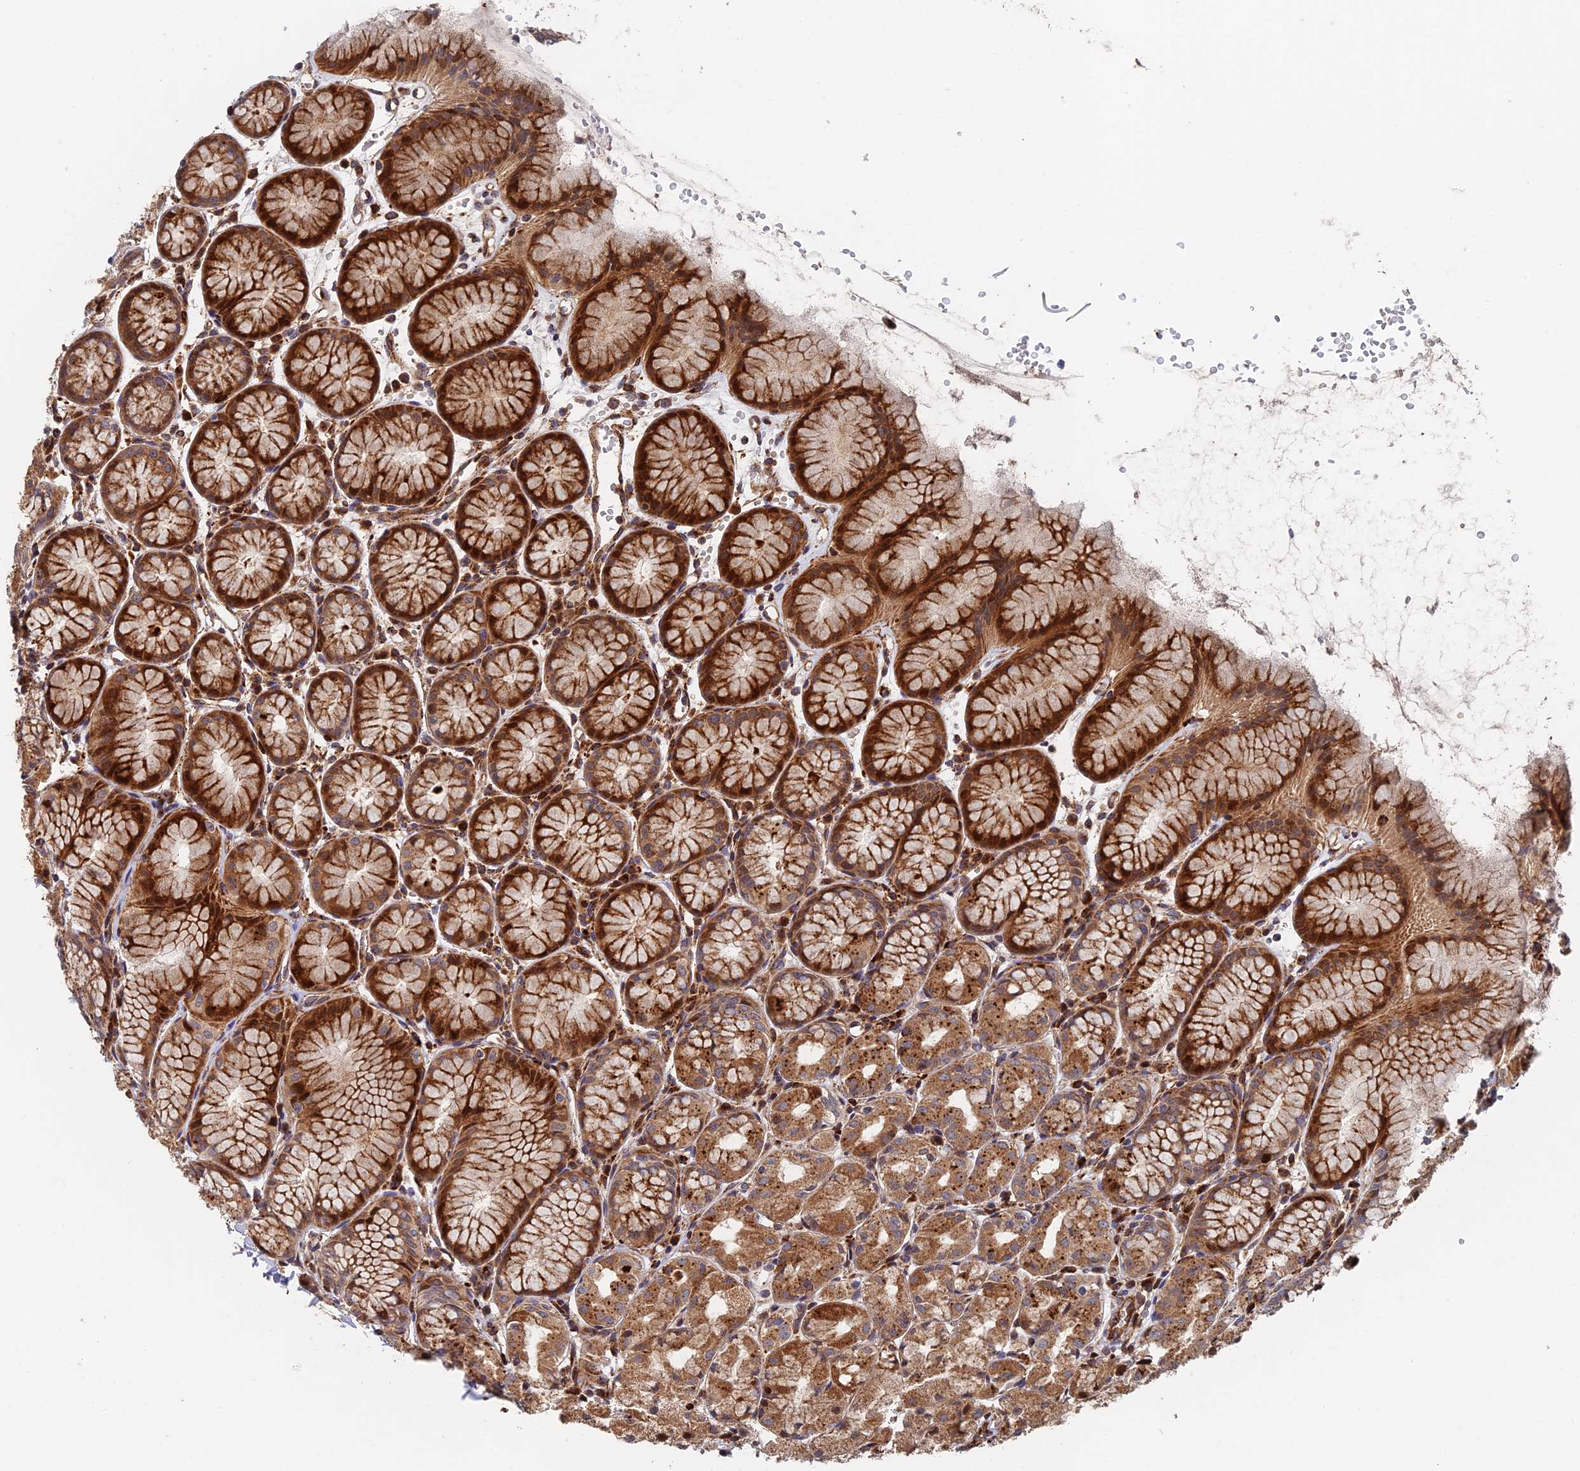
{"staining": {"intensity": "strong", "quantity": ">75%", "location": "cytoplasmic/membranous,nuclear"}, "tissue": "stomach", "cell_type": "Glandular cells", "image_type": "normal", "snomed": [{"axis": "morphology", "description": "Normal tissue, NOS"}, {"axis": "topography", "description": "Stomach, upper"}], "caption": "DAB immunohistochemical staining of unremarkable human stomach reveals strong cytoplasmic/membranous,nuclear protein staining in approximately >75% of glandular cells. (Stains: DAB (3,3'-diaminobenzidine) in brown, nuclei in blue, Microscopy: brightfield microscopy at high magnification).", "gene": "PPP2R3C", "patient": {"sex": "male", "age": 47}}